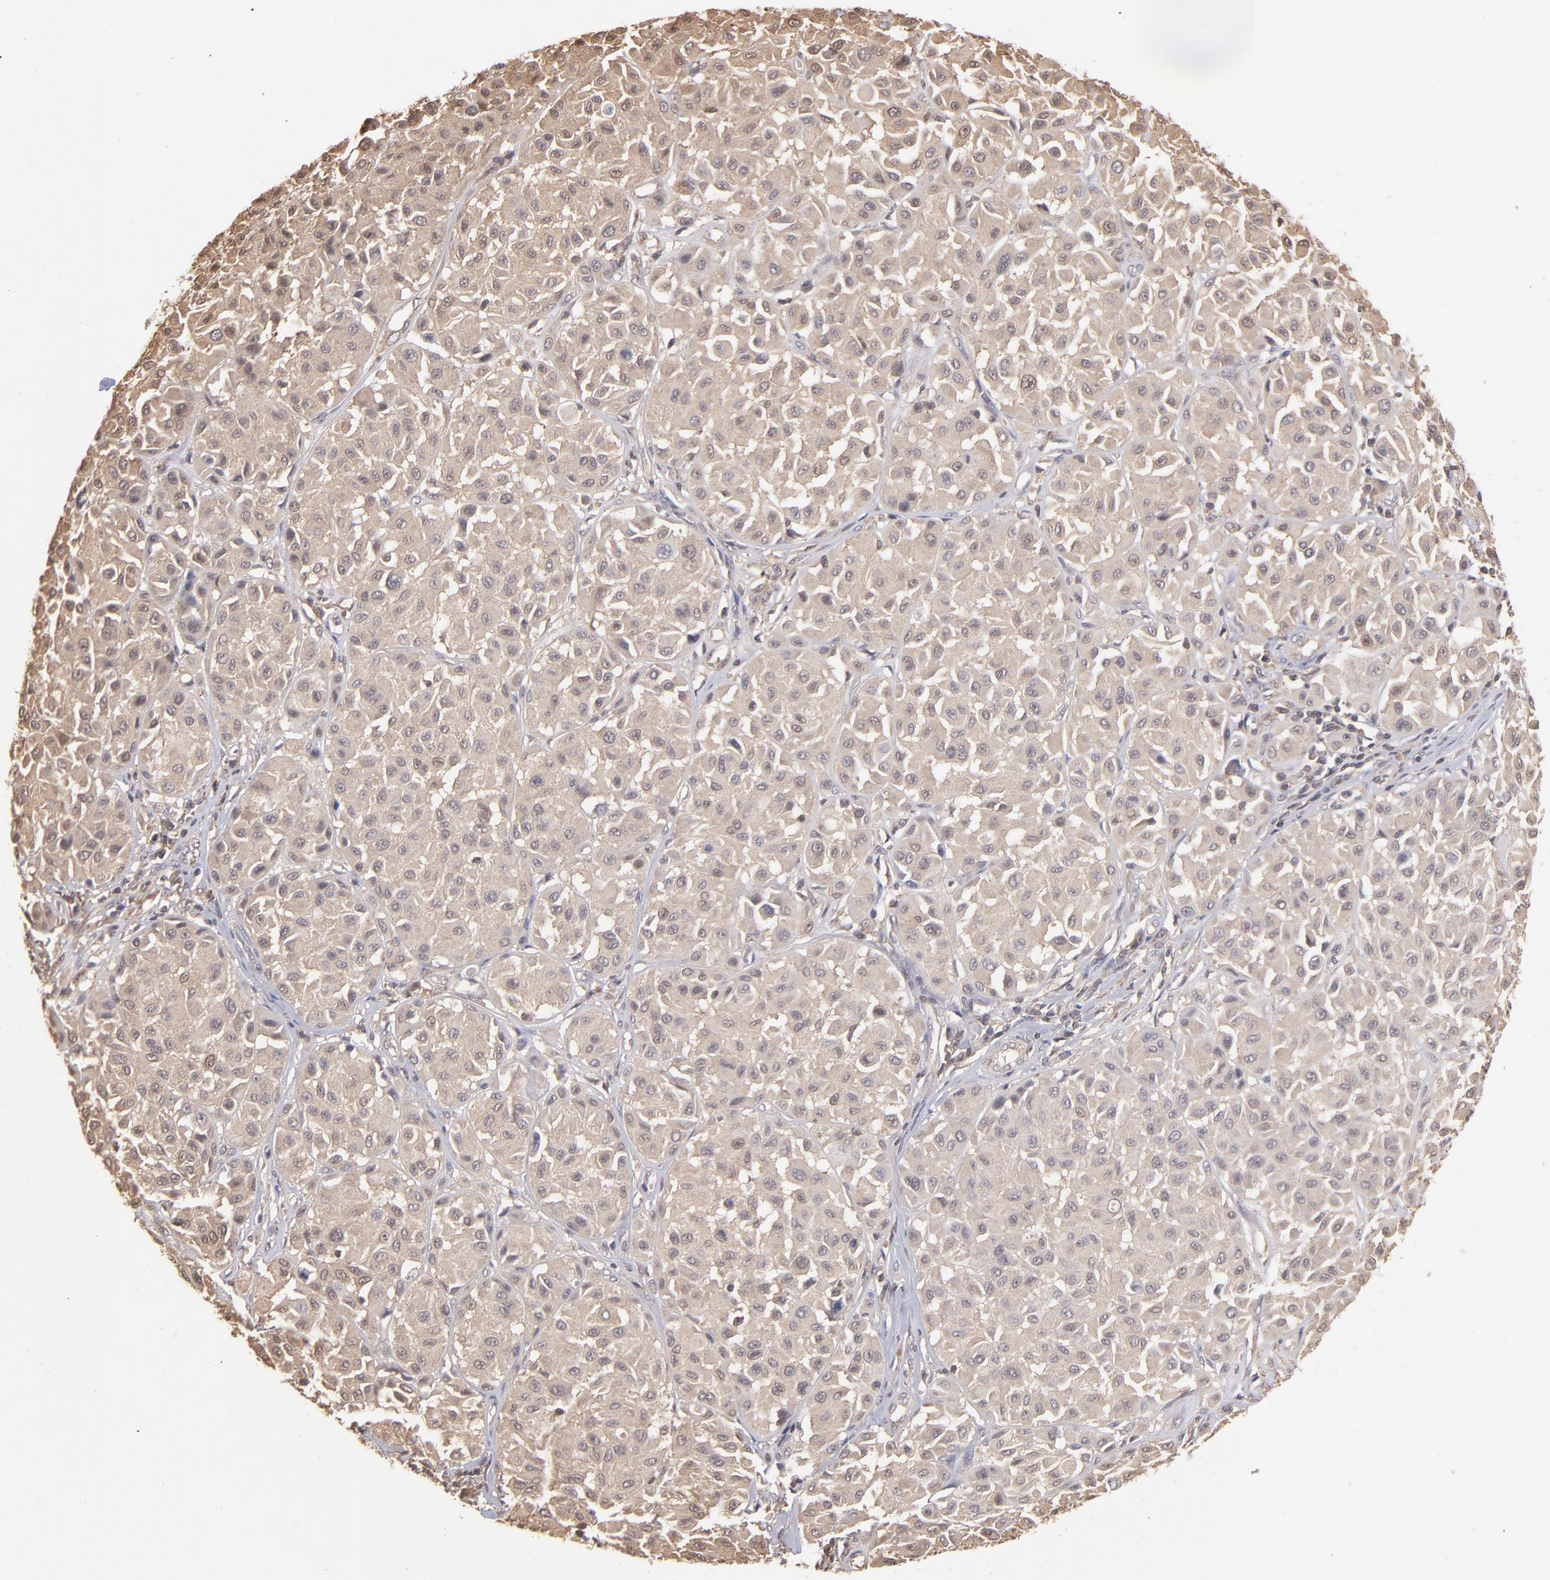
{"staining": {"intensity": "moderate", "quantity": ">75%", "location": "cytoplasmic/membranous"}, "tissue": "melanoma", "cell_type": "Tumor cells", "image_type": "cancer", "snomed": [{"axis": "morphology", "description": "Malignant melanoma, Metastatic site"}, {"axis": "topography", "description": "Soft tissue"}], "caption": "A brown stain shows moderate cytoplasmic/membranous positivity of a protein in human melanoma tumor cells. The staining was performed using DAB to visualize the protein expression in brown, while the nuclei were stained in blue with hematoxylin (Magnification: 20x).", "gene": "MAP2K2", "patient": {"sex": "male", "age": 41}}